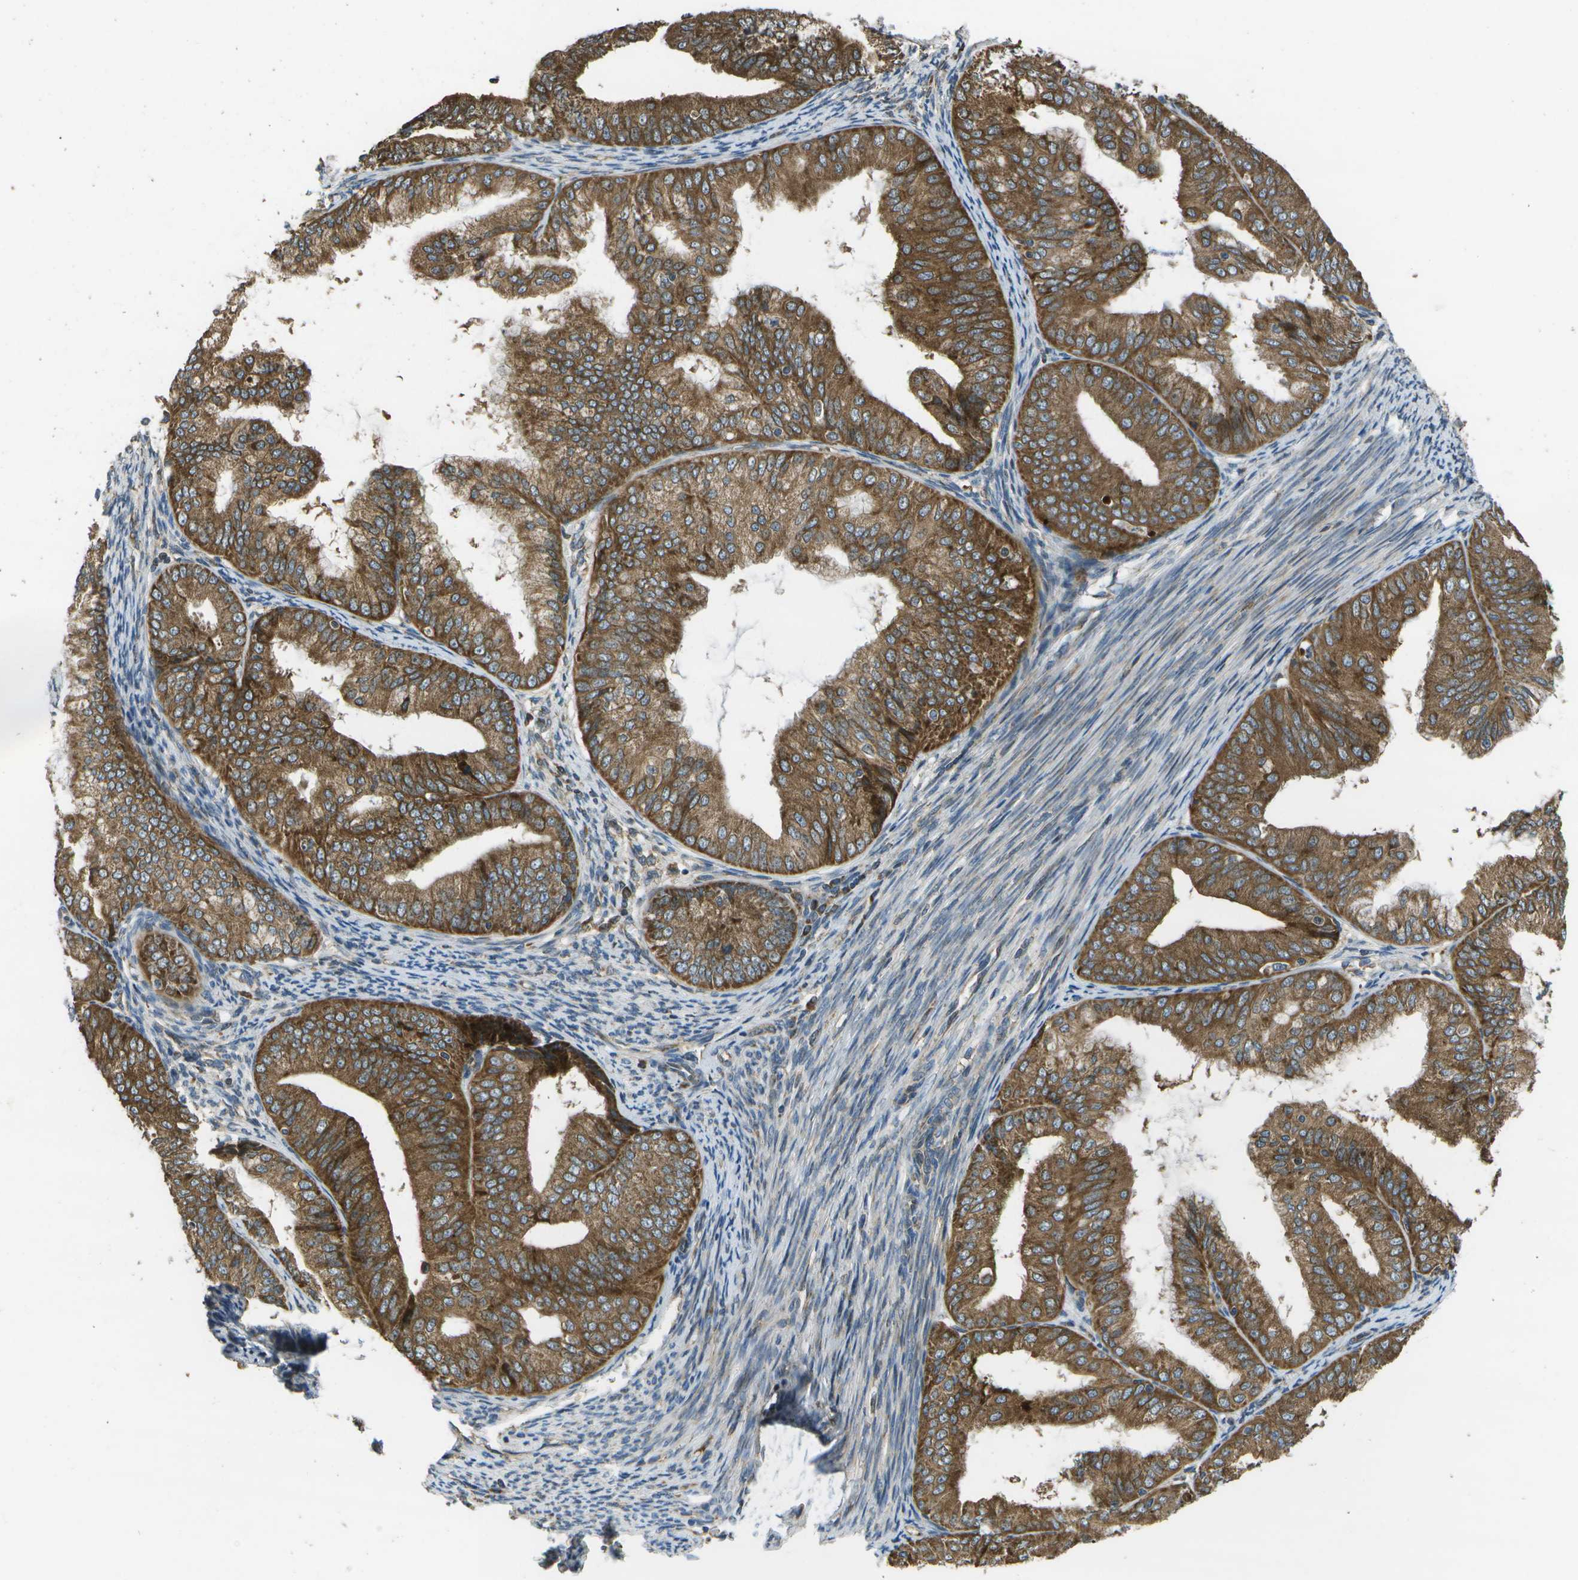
{"staining": {"intensity": "moderate", "quantity": ">75%", "location": "cytoplasmic/membranous"}, "tissue": "endometrial cancer", "cell_type": "Tumor cells", "image_type": "cancer", "snomed": [{"axis": "morphology", "description": "Adenocarcinoma, NOS"}, {"axis": "topography", "description": "Endometrium"}], "caption": "Brown immunohistochemical staining in human endometrial cancer reveals moderate cytoplasmic/membranous expression in about >75% of tumor cells.", "gene": "HFE", "patient": {"sex": "female", "age": 63}}